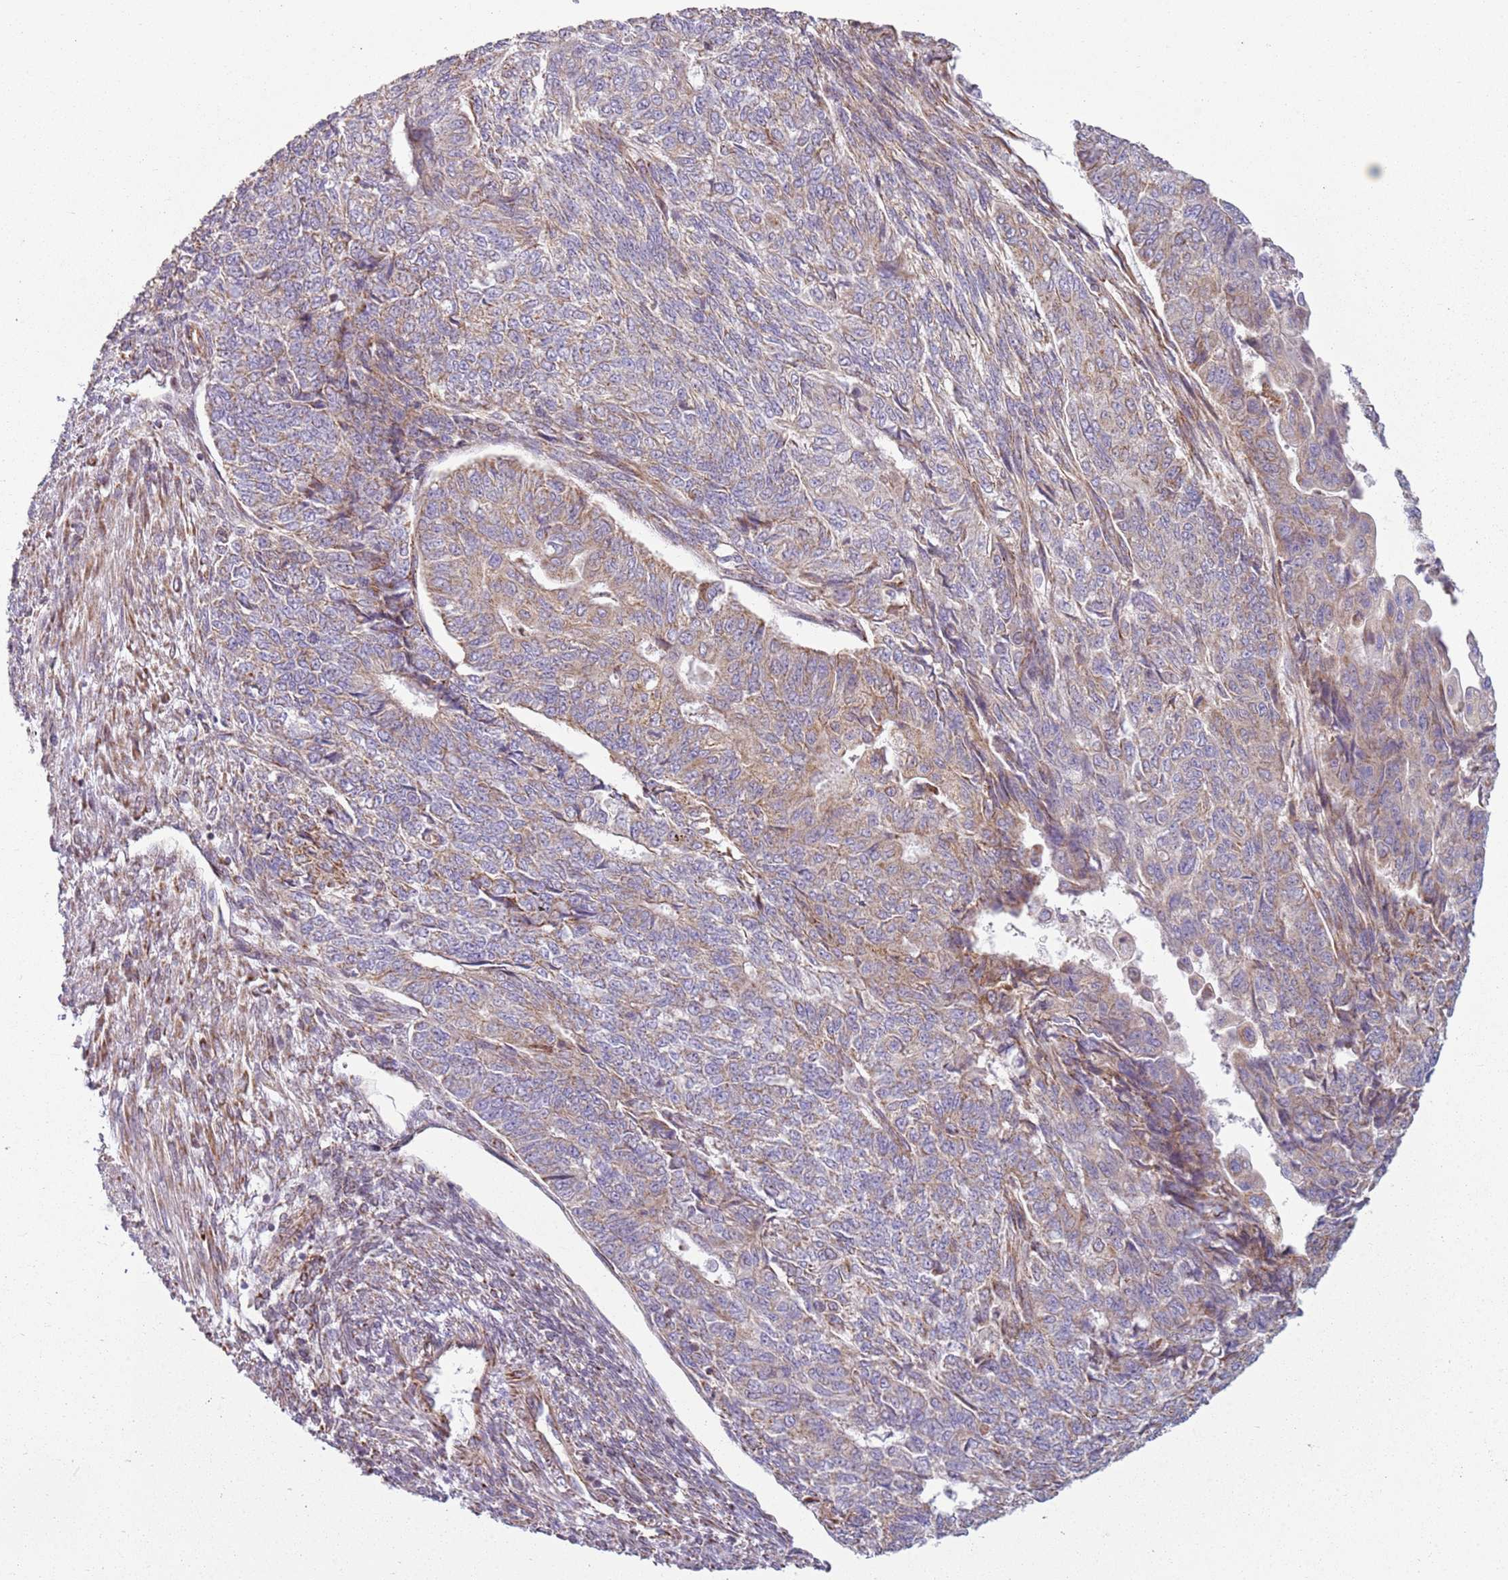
{"staining": {"intensity": "weak", "quantity": ">75%", "location": "cytoplasmic/membranous"}, "tissue": "endometrial cancer", "cell_type": "Tumor cells", "image_type": "cancer", "snomed": [{"axis": "morphology", "description": "Adenocarcinoma, NOS"}, {"axis": "topography", "description": "Endometrium"}], "caption": "Weak cytoplasmic/membranous protein staining is identified in approximately >75% of tumor cells in endometrial cancer (adenocarcinoma).", "gene": "TMEM200C", "patient": {"sex": "female", "age": 32}}